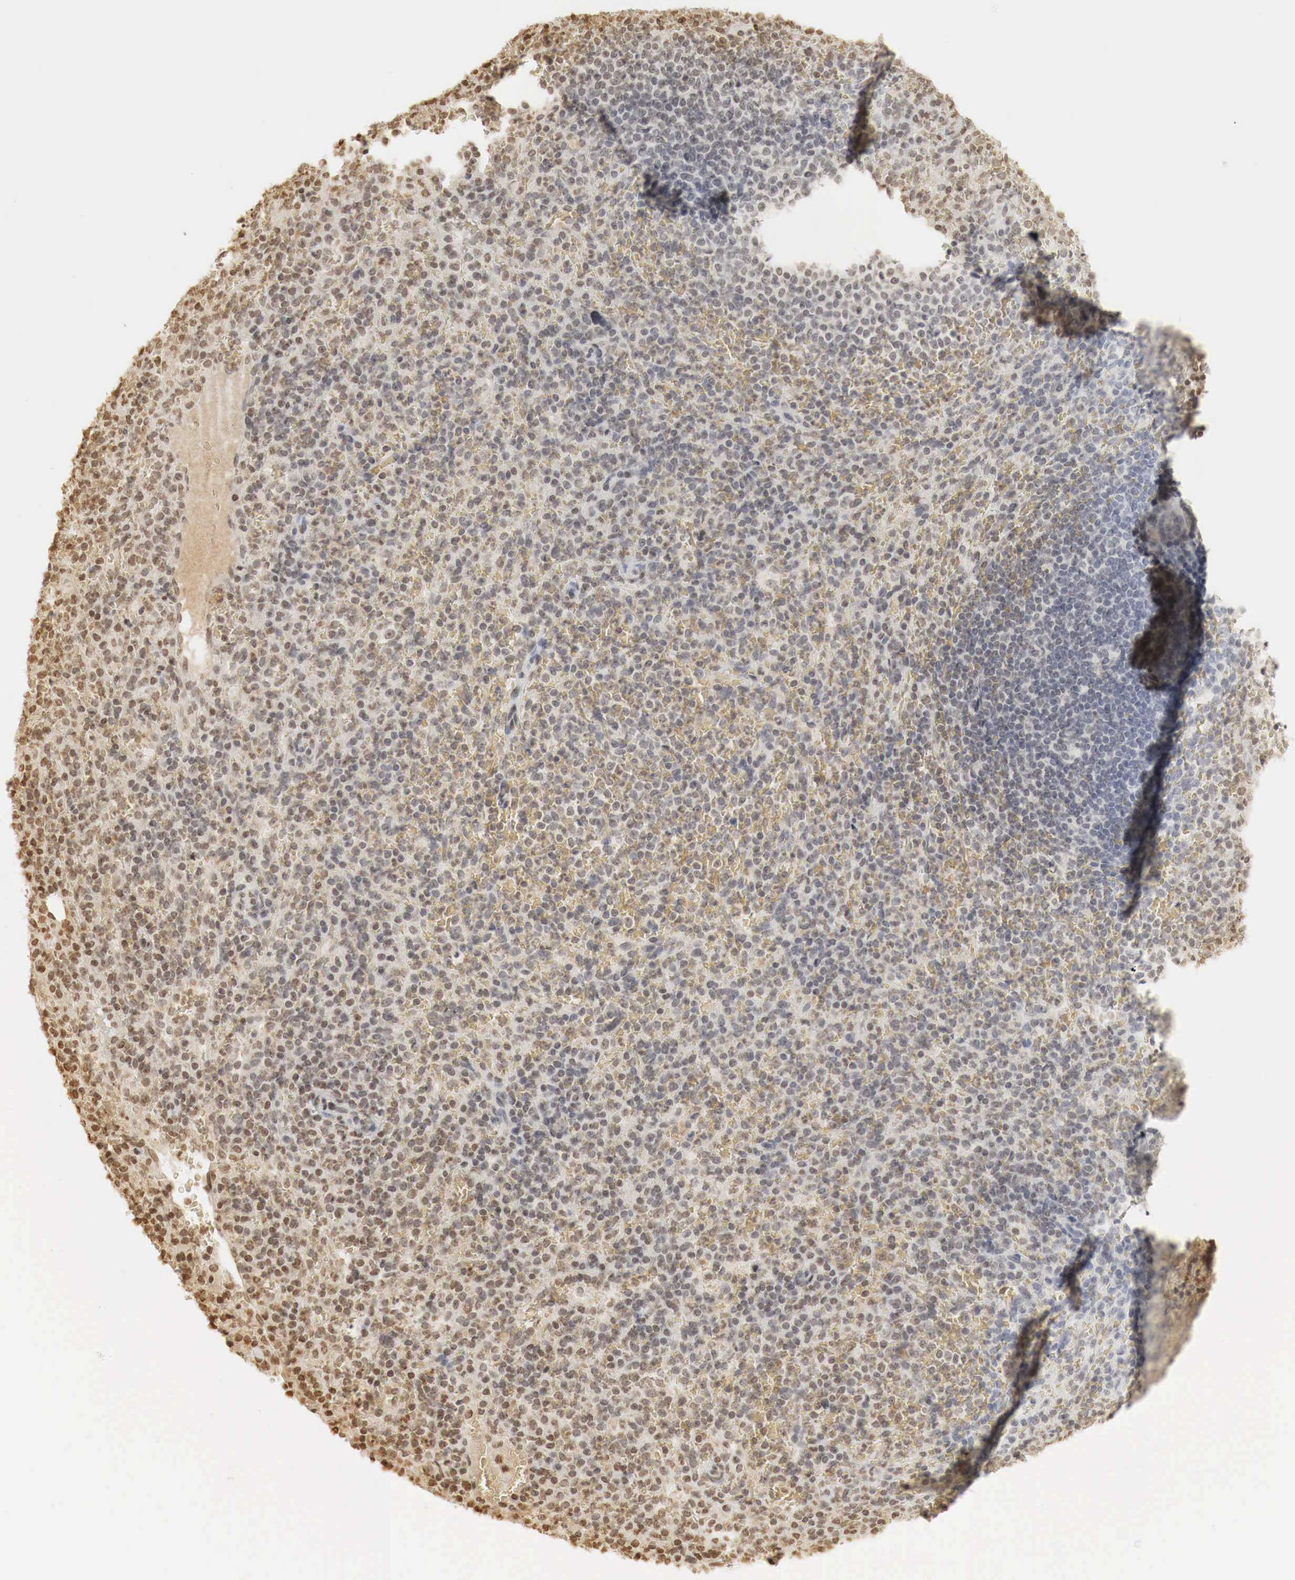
{"staining": {"intensity": "weak", "quantity": "<25%", "location": "nuclear"}, "tissue": "spleen", "cell_type": "Cells in red pulp", "image_type": "normal", "snomed": [{"axis": "morphology", "description": "Normal tissue, NOS"}, {"axis": "topography", "description": "Spleen"}], "caption": "High magnification brightfield microscopy of normal spleen stained with DAB (brown) and counterstained with hematoxylin (blue): cells in red pulp show no significant staining. The staining was performed using DAB (3,3'-diaminobenzidine) to visualize the protein expression in brown, while the nuclei were stained in blue with hematoxylin (Magnification: 20x).", "gene": "ERBB4", "patient": {"sex": "female", "age": 21}}